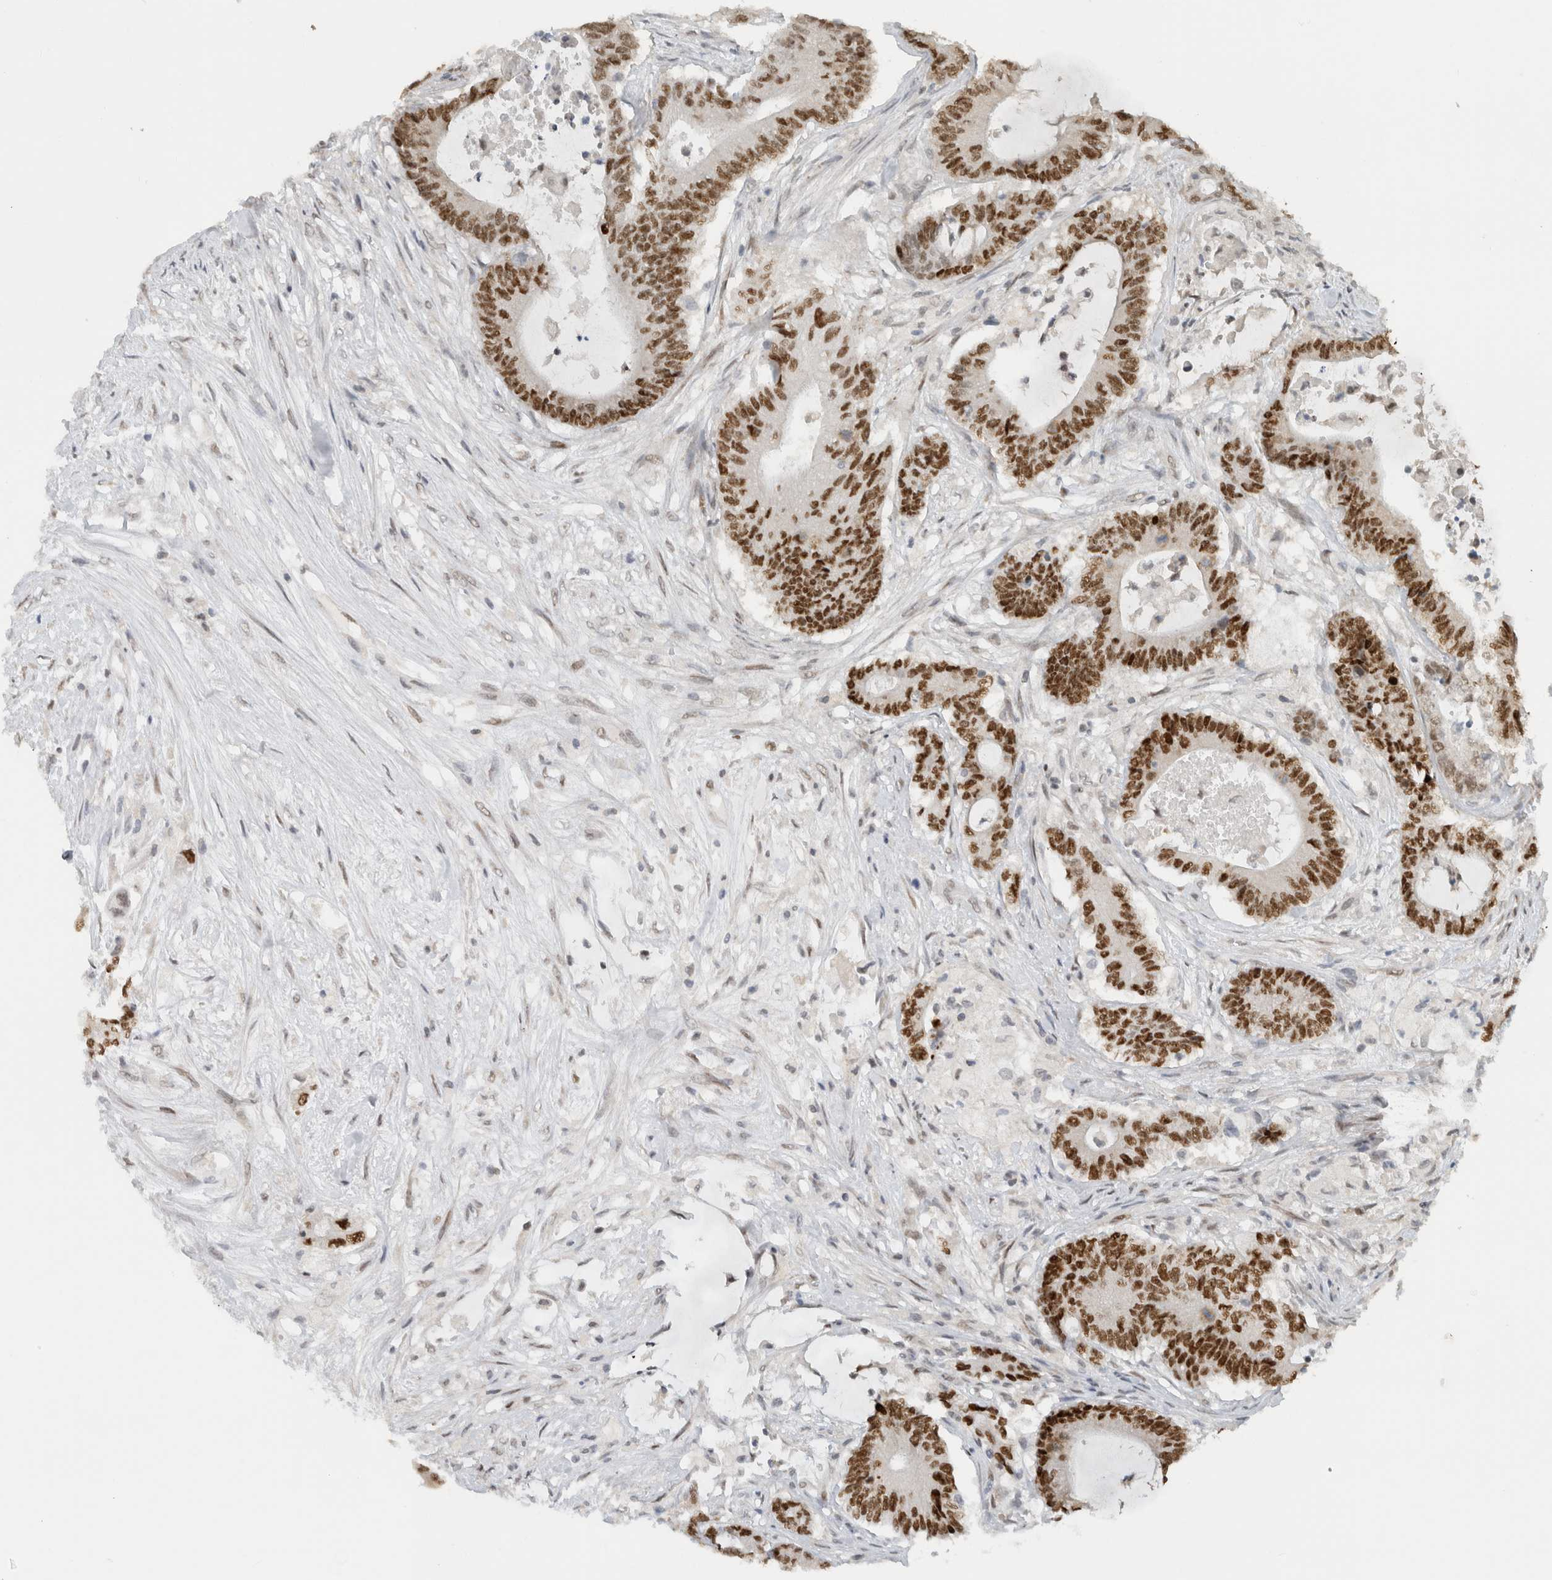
{"staining": {"intensity": "strong", "quantity": ">75%", "location": "nuclear"}, "tissue": "colorectal cancer", "cell_type": "Tumor cells", "image_type": "cancer", "snomed": [{"axis": "morphology", "description": "Adenocarcinoma, NOS"}, {"axis": "topography", "description": "Colon"}], "caption": "Colorectal cancer (adenocarcinoma) stained with a brown dye reveals strong nuclear positive expression in about >75% of tumor cells.", "gene": "HNRNPR", "patient": {"sex": "female", "age": 84}}